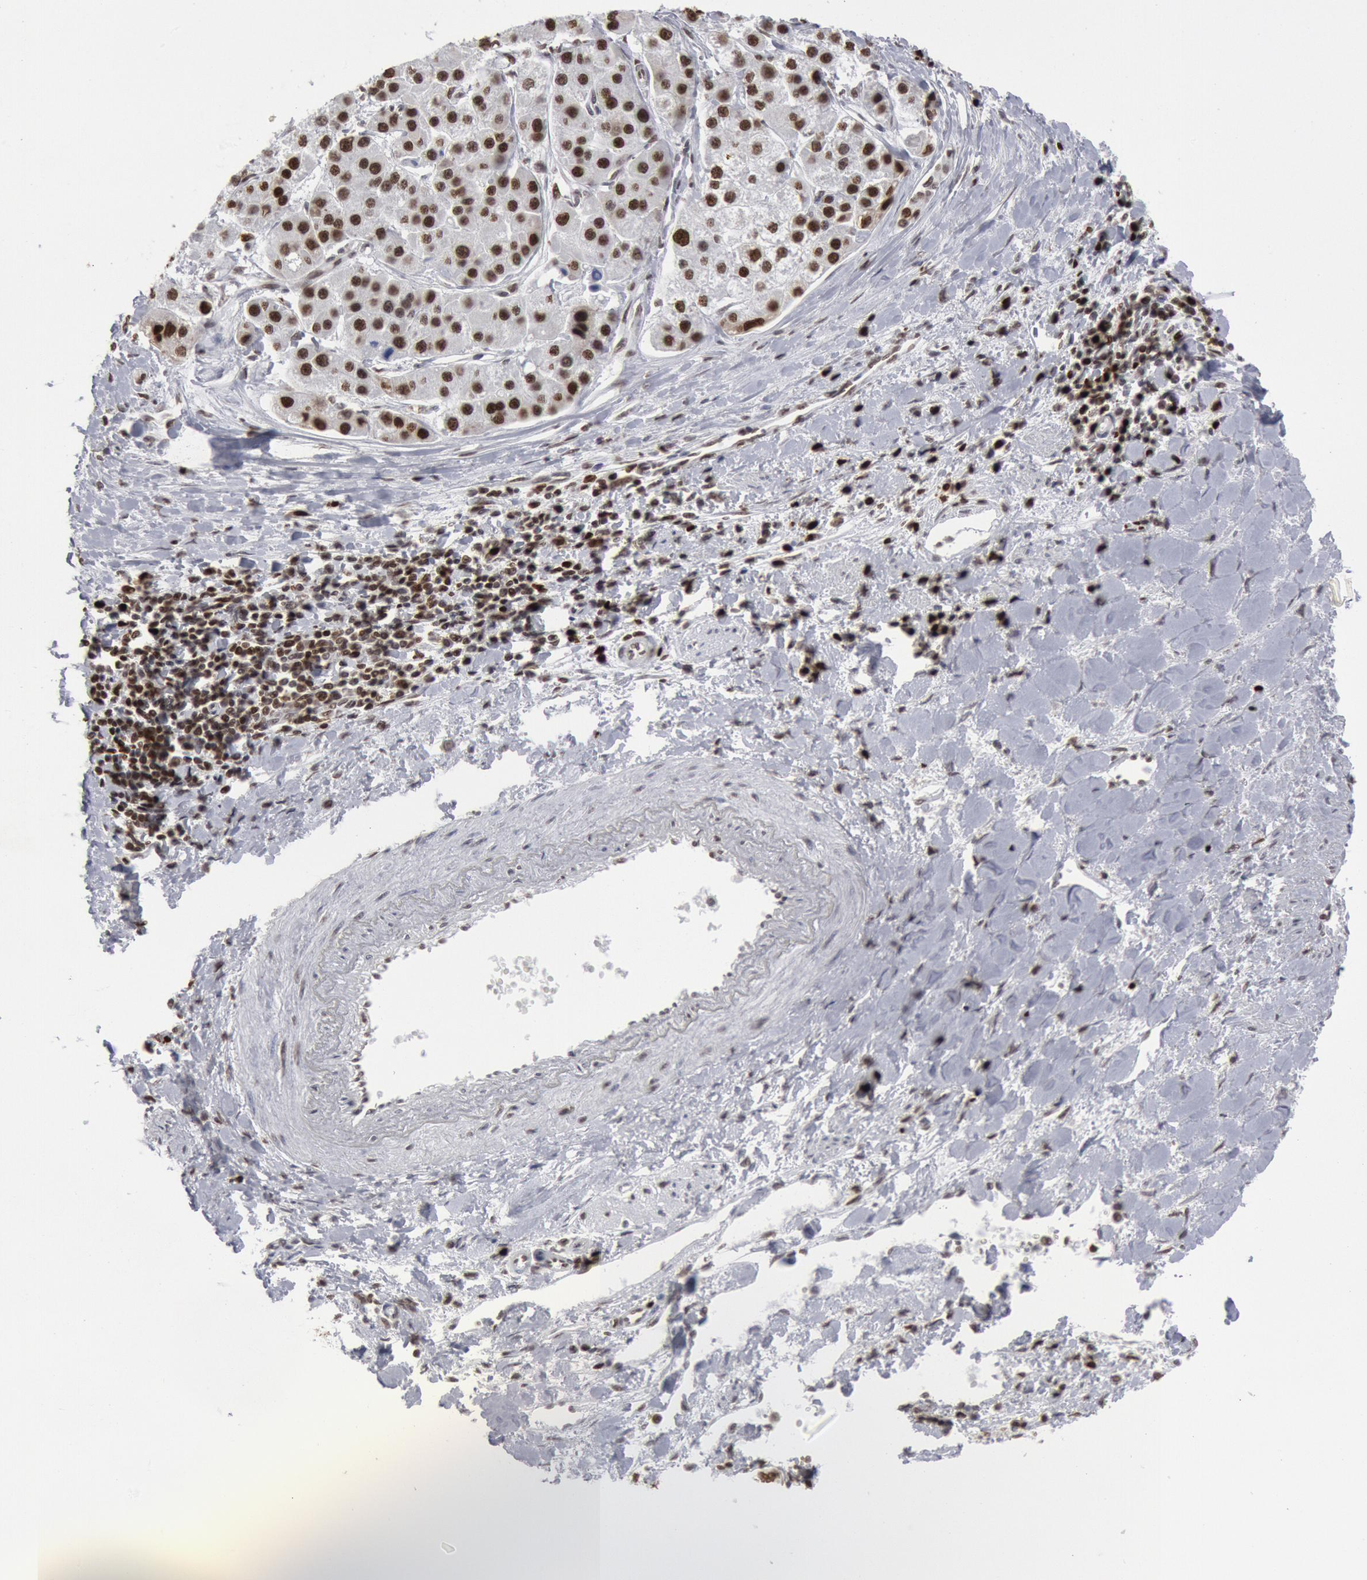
{"staining": {"intensity": "strong", "quantity": ">75%", "location": "nuclear"}, "tissue": "liver cancer", "cell_type": "Tumor cells", "image_type": "cancer", "snomed": [{"axis": "morphology", "description": "Carcinoma, Hepatocellular, NOS"}, {"axis": "topography", "description": "Liver"}], "caption": "This image reveals liver cancer stained with immunohistochemistry (IHC) to label a protein in brown. The nuclear of tumor cells show strong positivity for the protein. Nuclei are counter-stained blue.", "gene": "SUB1", "patient": {"sex": "female", "age": 85}}